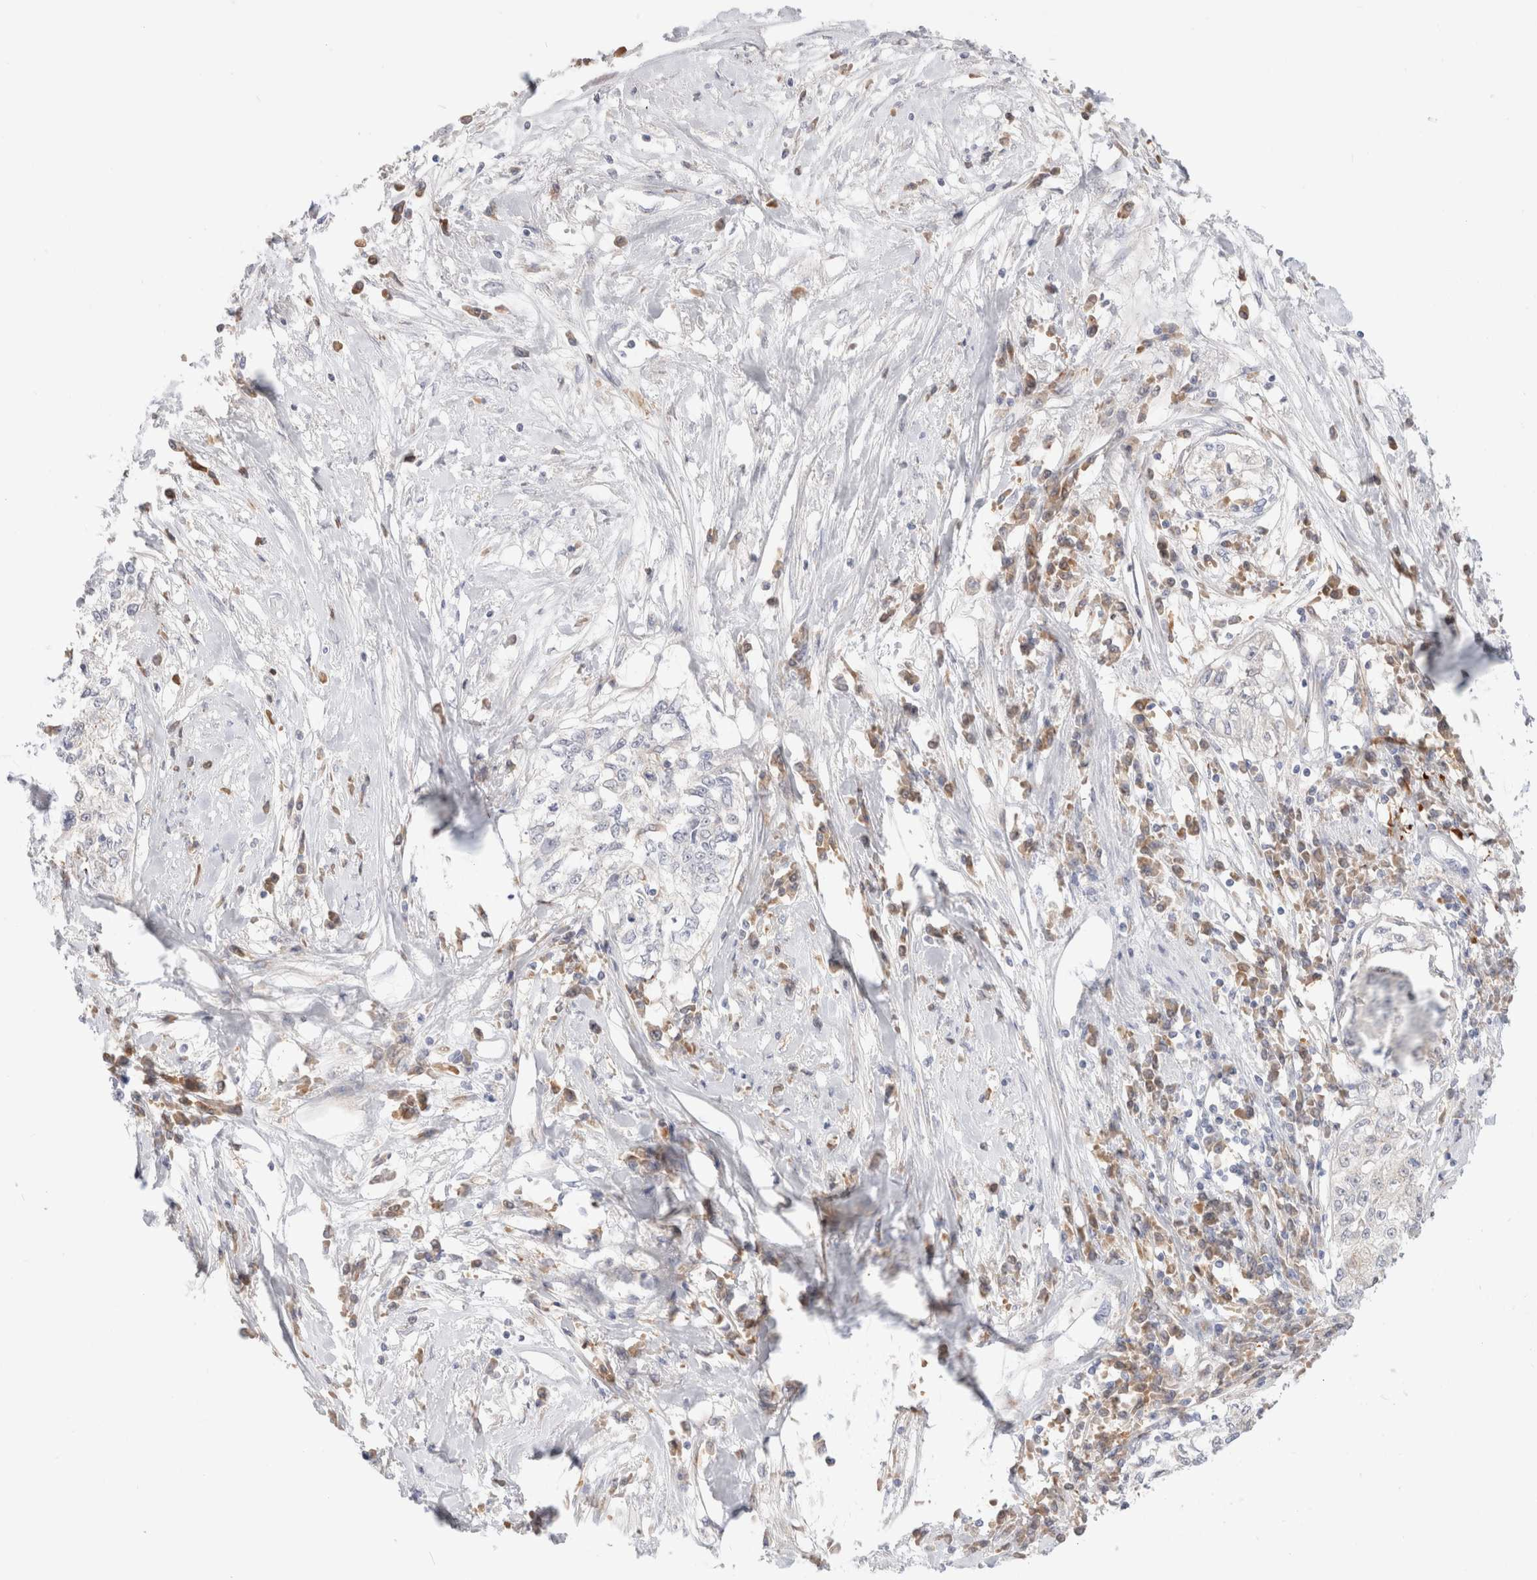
{"staining": {"intensity": "negative", "quantity": "none", "location": "none"}, "tissue": "cervical cancer", "cell_type": "Tumor cells", "image_type": "cancer", "snomed": [{"axis": "morphology", "description": "Squamous cell carcinoma, NOS"}, {"axis": "topography", "description": "Cervix"}], "caption": "This histopathology image is of cervical cancer (squamous cell carcinoma) stained with IHC to label a protein in brown with the nuclei are counter-stained blue. There is no positivity in tumor cells.", "gene": "EFCAB13", "patient": {"sex": "female", "age": 57}}